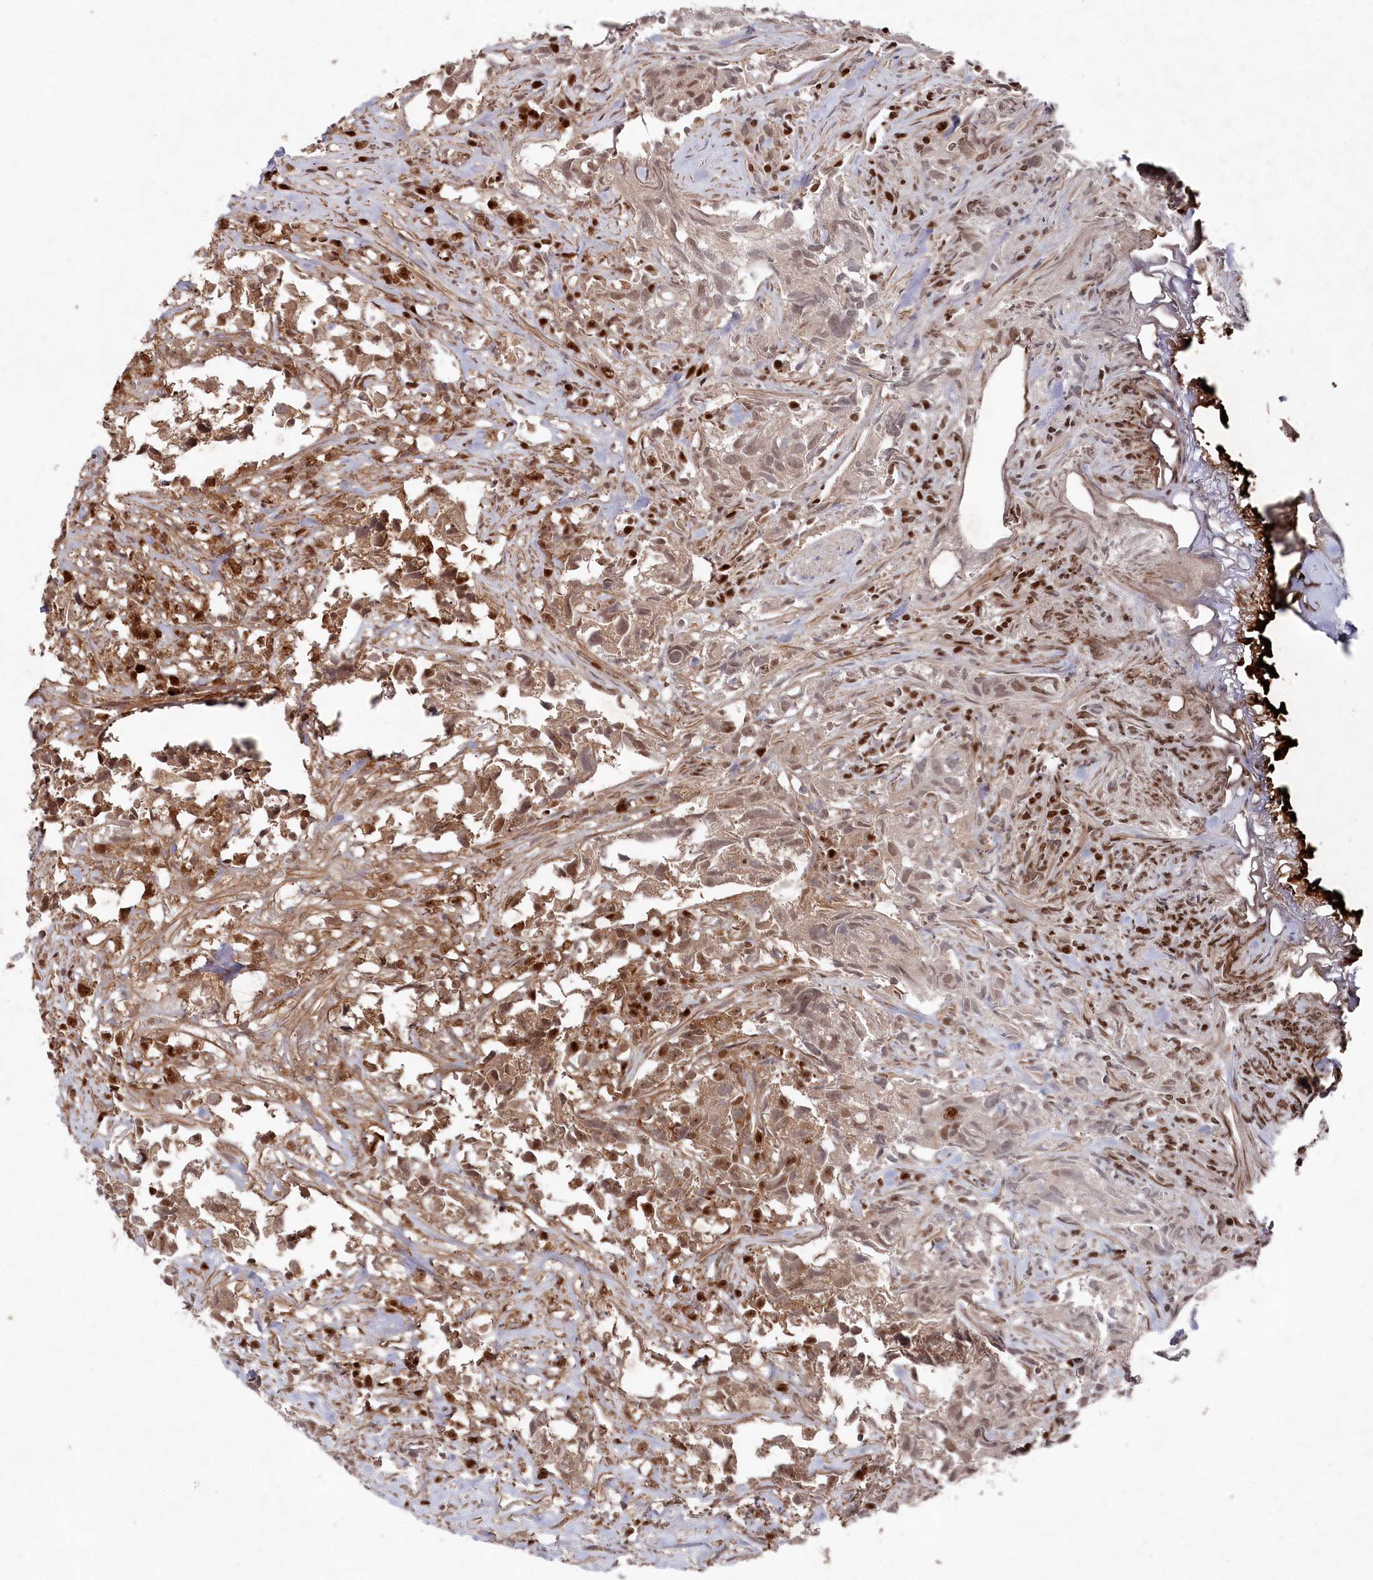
{"staining": {"intensity": "moderate", "quantity": ">75%", "location": "cytoplasmic/membranous,nuclear"}, "tissue": "urothelial cancer", "cell_type": "Tumor cells", "image_type": "cancer", "snomed": [{"axis": "morphology", "description": "Urothelial carcinoma, High grade"}, {"axis": "topography", "description": "Urinary bladder"}], "caption": "Human high-grade urothelial carcinoma stained with a protein marker shows moderate staining in tumor cells.", "gene": "BORCS7", "patient": {"sex": "female", "age": 75}}